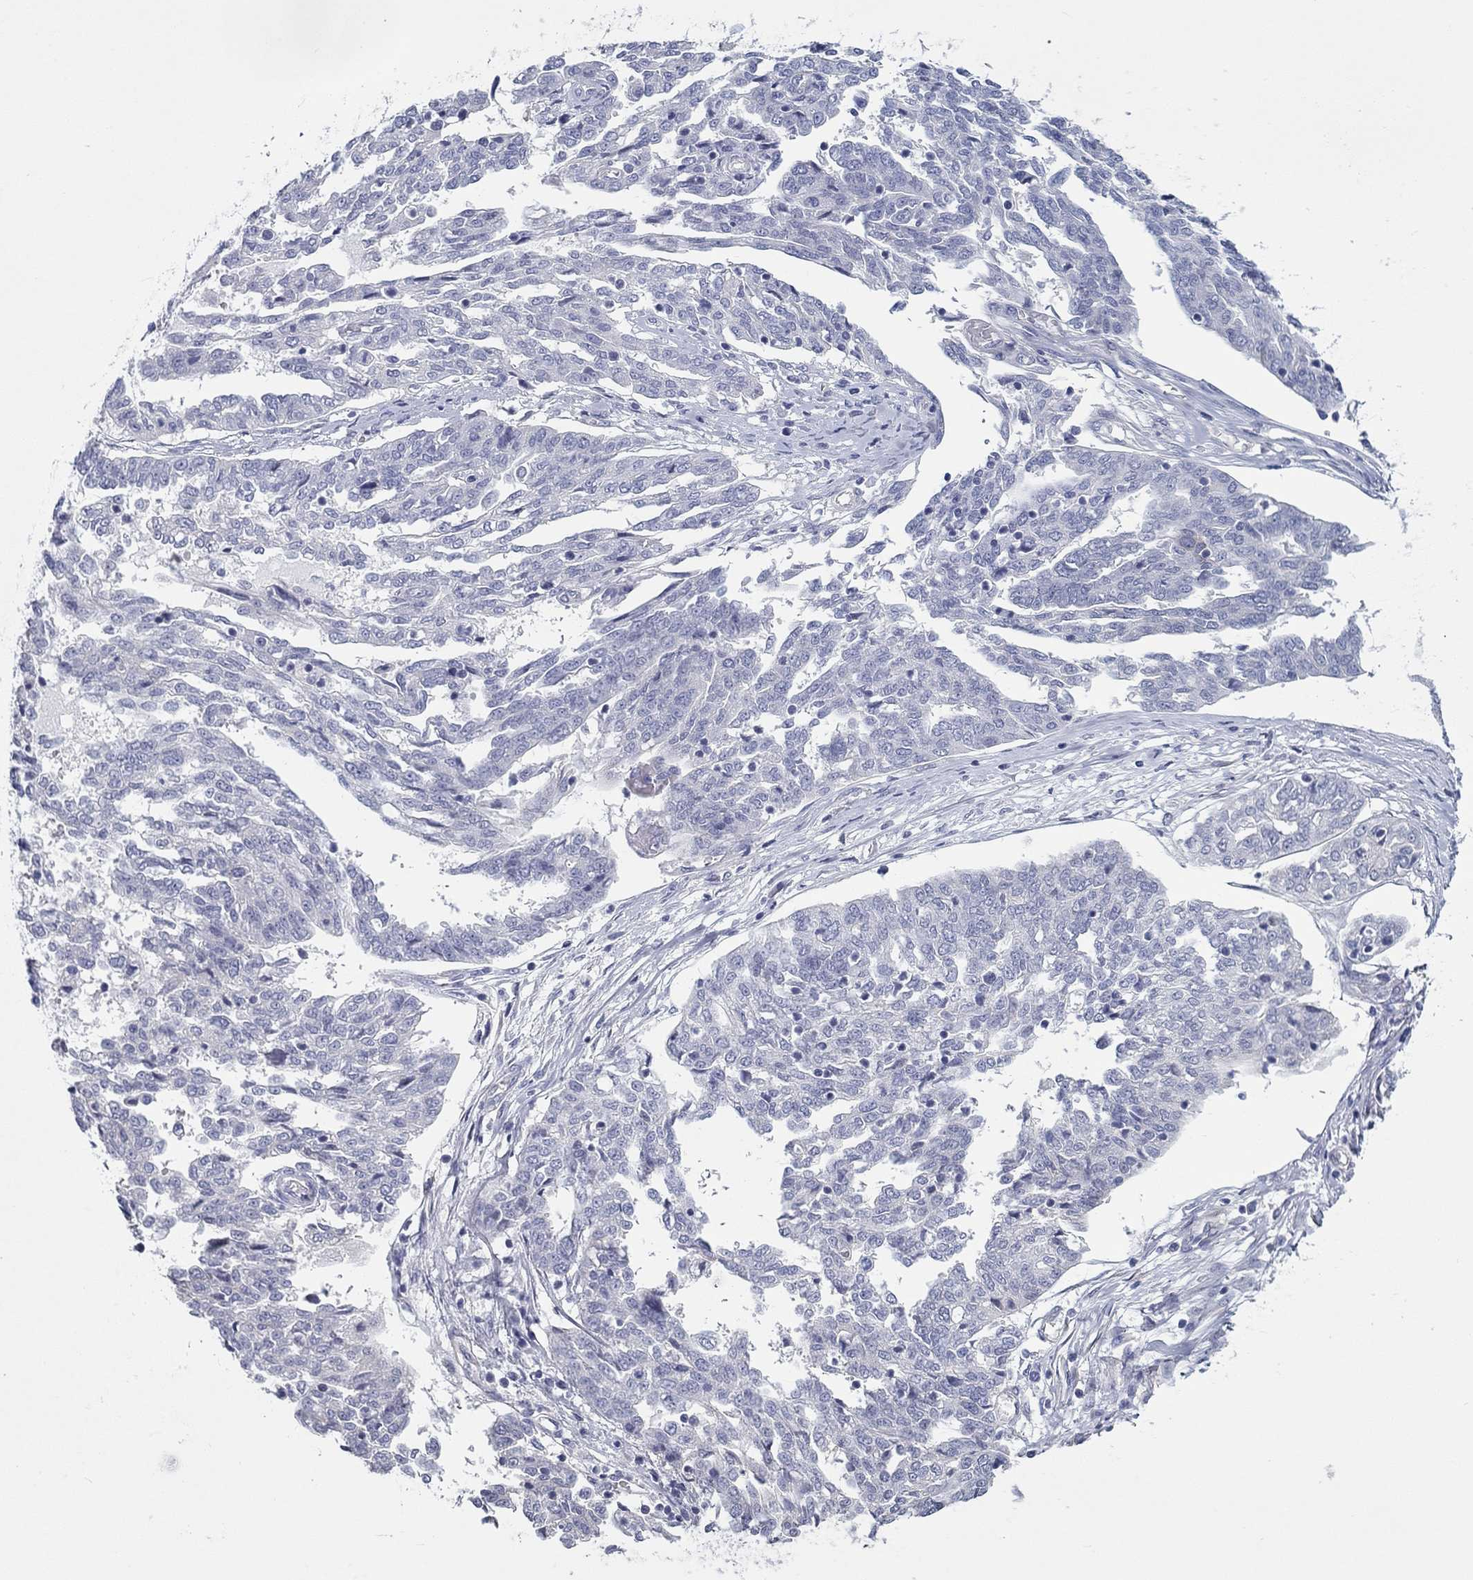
{"staining": {"intensity": "negative", "quantity": "none", "location": "none"}, "tissue": "ovarian cancer", "cell_type": "Tumor cells", "image_type": "cancer", "snomed": [{"axis": "morphology", "description": "Cystadenocarcinoma, serous, NOS"}, {"axis": "topography", "description": "Ovary"}], "caption": "DAB immunohistochemical staining of ovarian cancer (serous cystadenocarcinoma) demonstrates no significant positivity in tumor cells.", "gene": "CRYGD", "patient": {"sex": "female", "age": 67}}